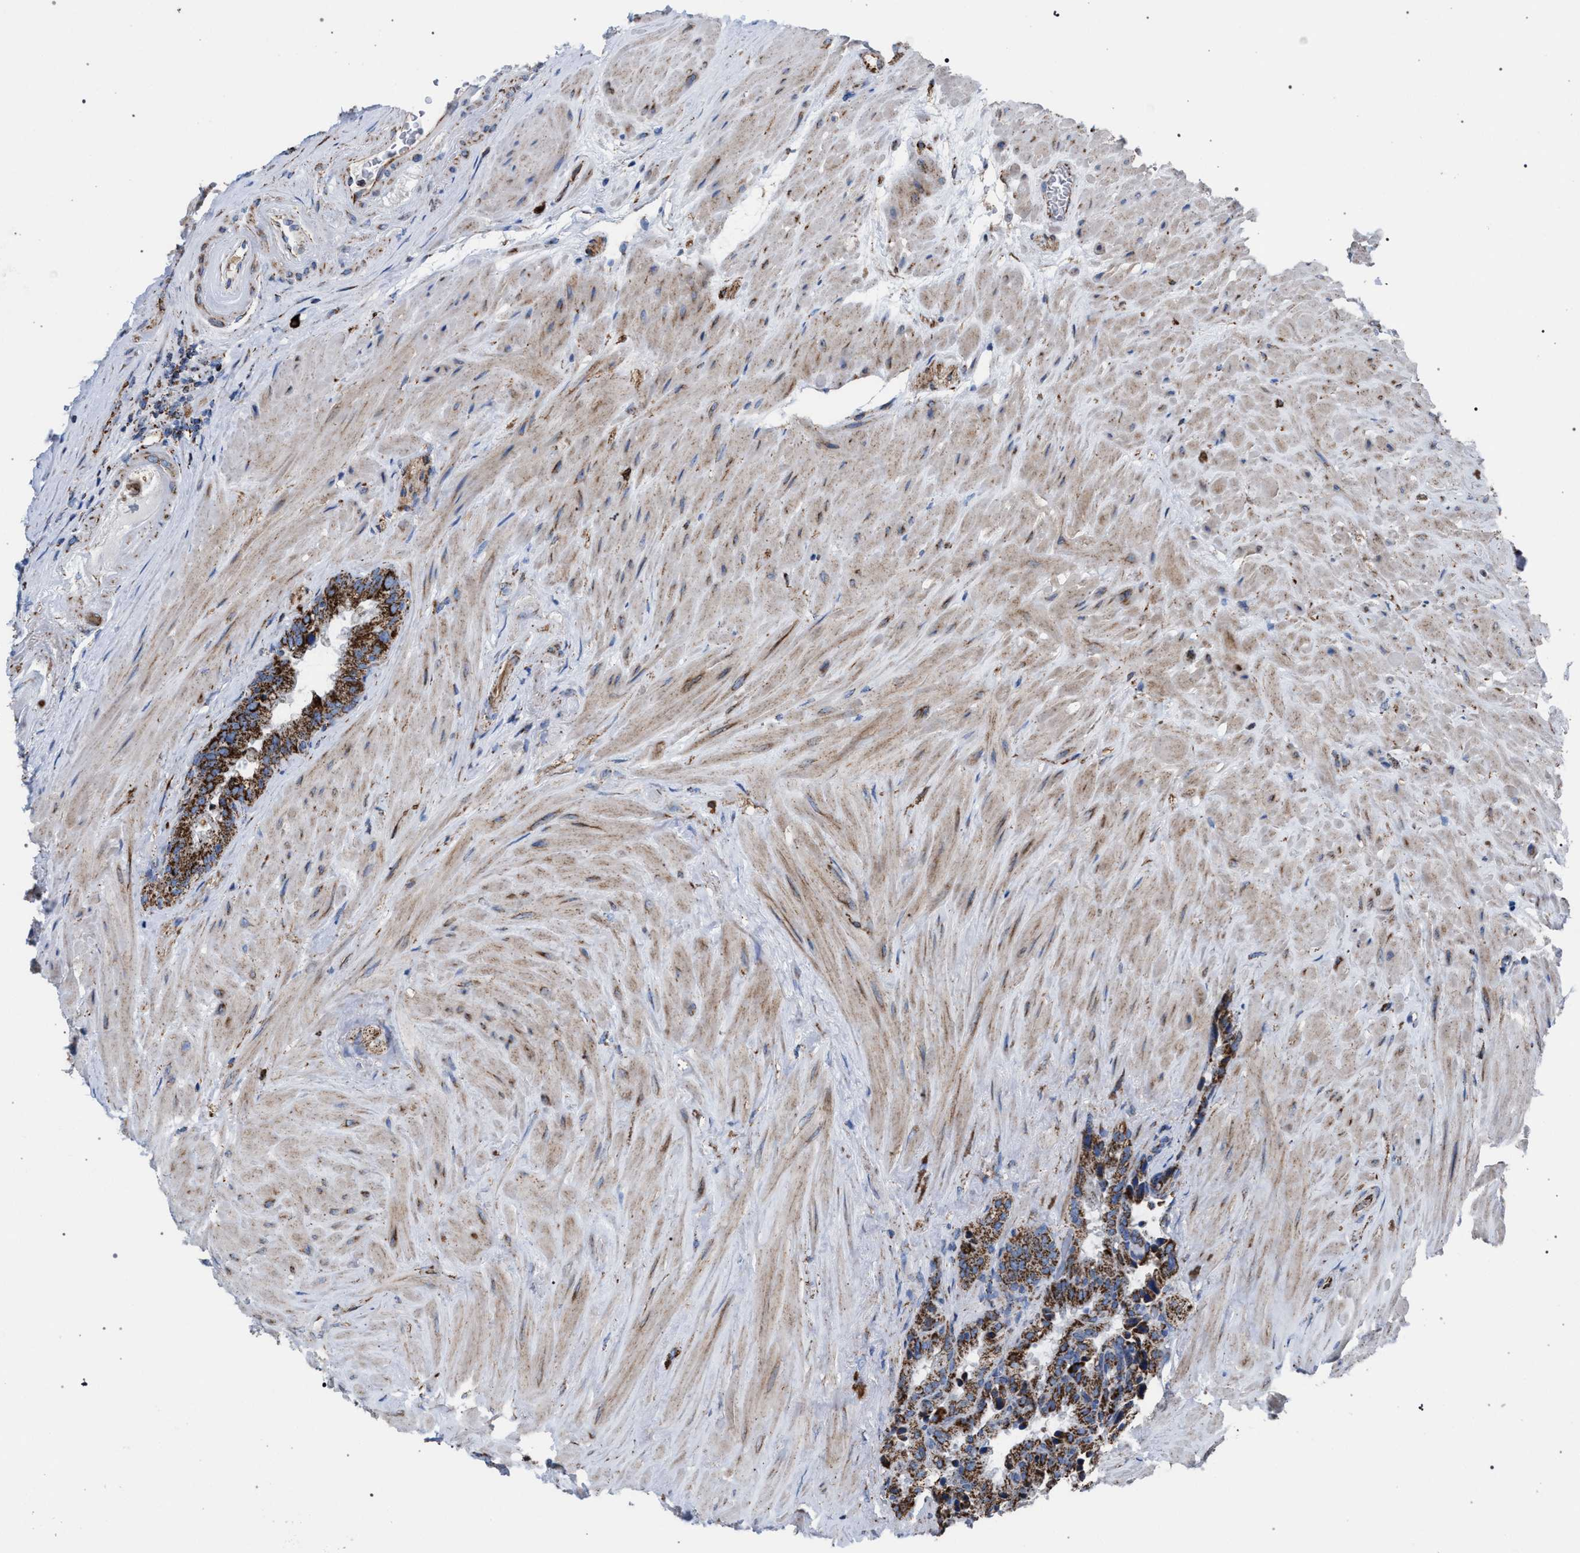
{"staining": {"intensity": "moderate", "quantity": ">75%", "location": "cytoplasmic/membranous"}, "tissue": "seminal vesicle", "cell_type": "Glandular cells", "image_type": "normal", "snomed": [{"axis": "morphology", "description": "Normal tissue, NOS"}, {"axis": "topography", "description": "Seminal veicle"}], "caption": "Brown immunohistochemical staining in benign seminal vesicle displays moderate cytoplasmic/membranous expression in about >75% of glandular cells. (DAB (3,3'-diaminobenzidine) IHC, brown staining for protein, blue staining for nuclei).", "gene": "VPS13A", "patient": {"sex": "male", "age": 46}}